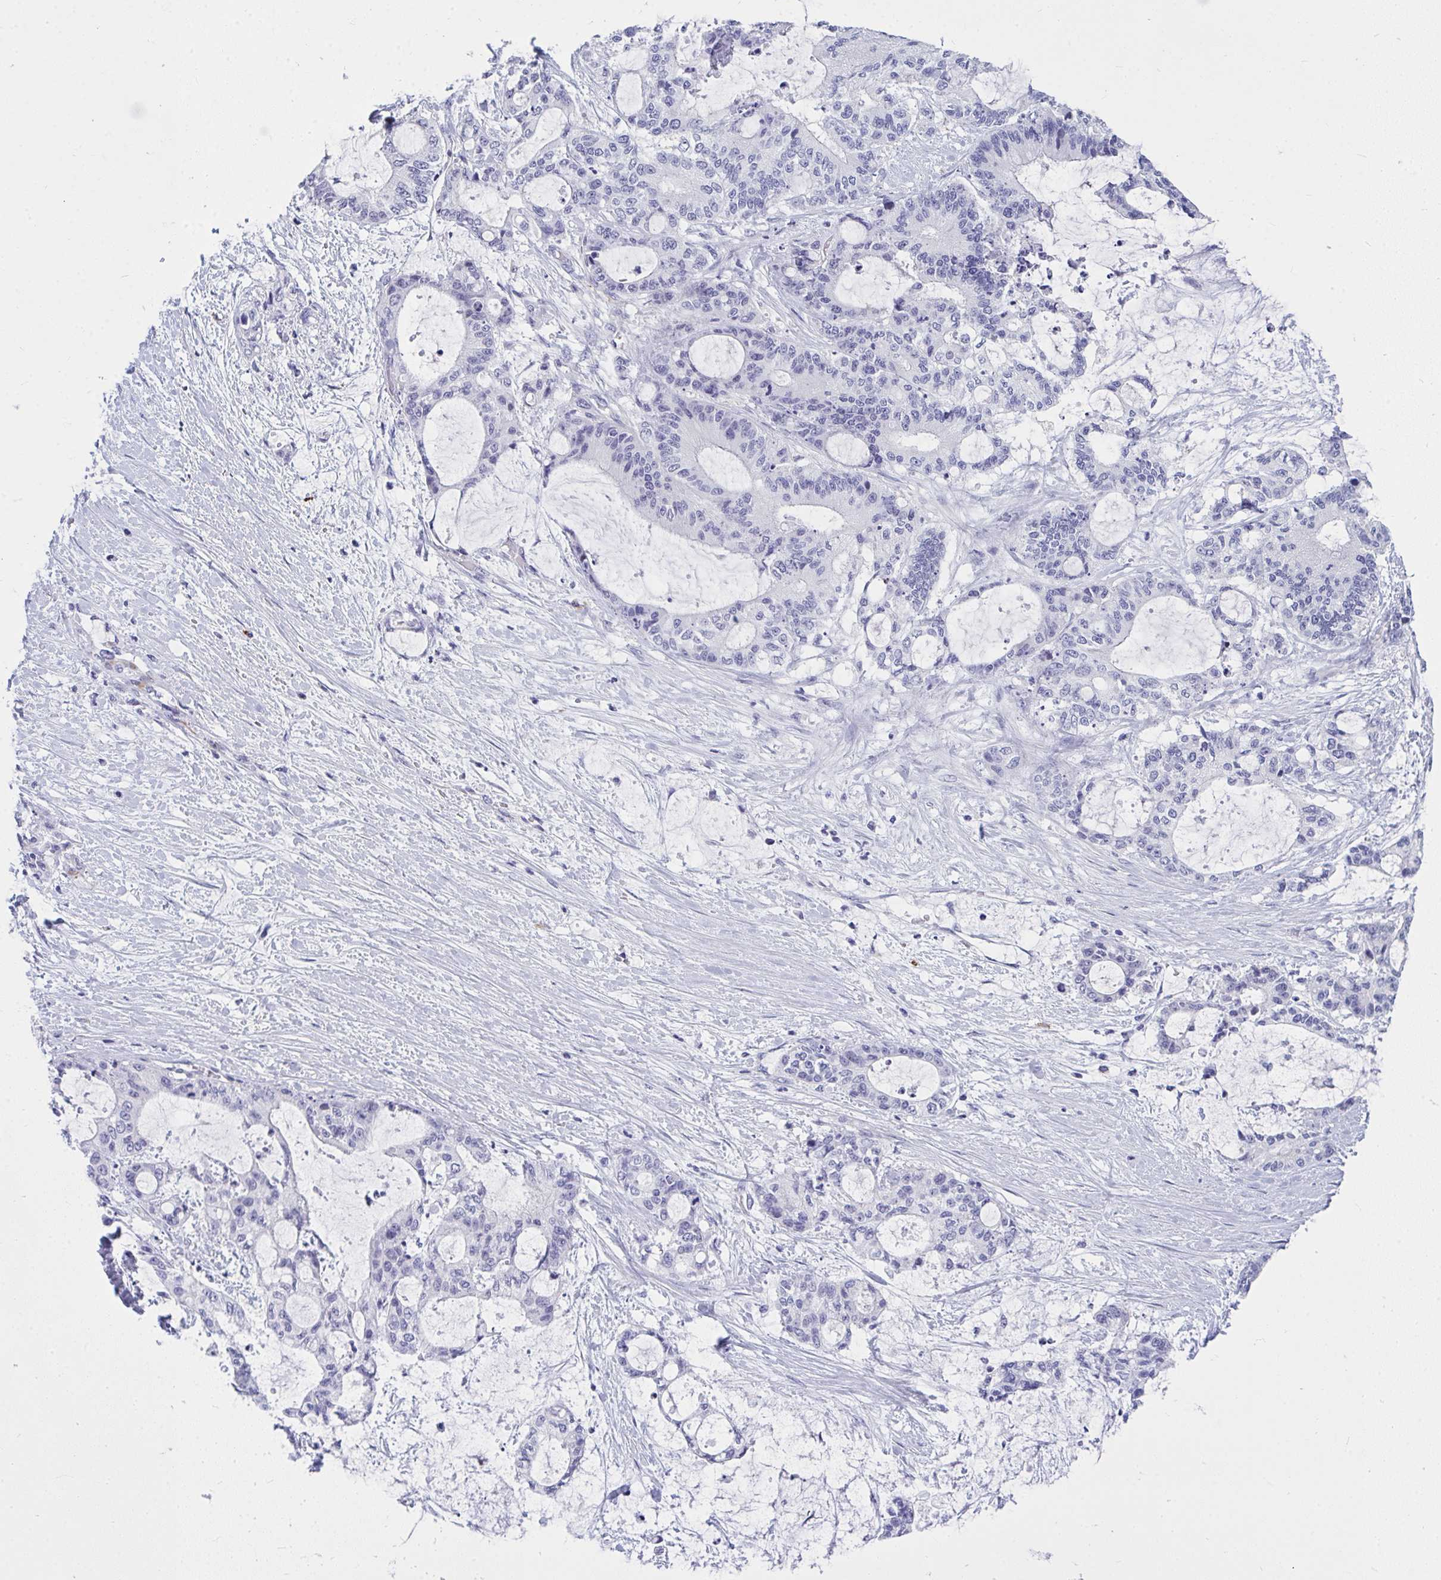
{"staining": {"intensity": "negative", "quantity": "none", "location": "none"}, "tissue": "liver cancer", "cell_type": "Tumor cells", "image_type": "cancer", "snomed": [{"axis": "morphology", "description": "Normal tissue, NOS"}, {"axis": "morphology", "description": "Cholangiocarcinoma"}, {"axis": "topography", "description": "Liver"}, {"axis": "topography", "description": "Peripheral nerve tissue"}], "caption": "This micrograph is of cholangiocarcinoma (liver) stained with immunohistochemistry (IHC) to label a protein in brown with the nuclei are counter-stained blue. There is no staining in tumor cells.", "gene": "TSBP1", "patient": {"sex": "female", "age": 73}}